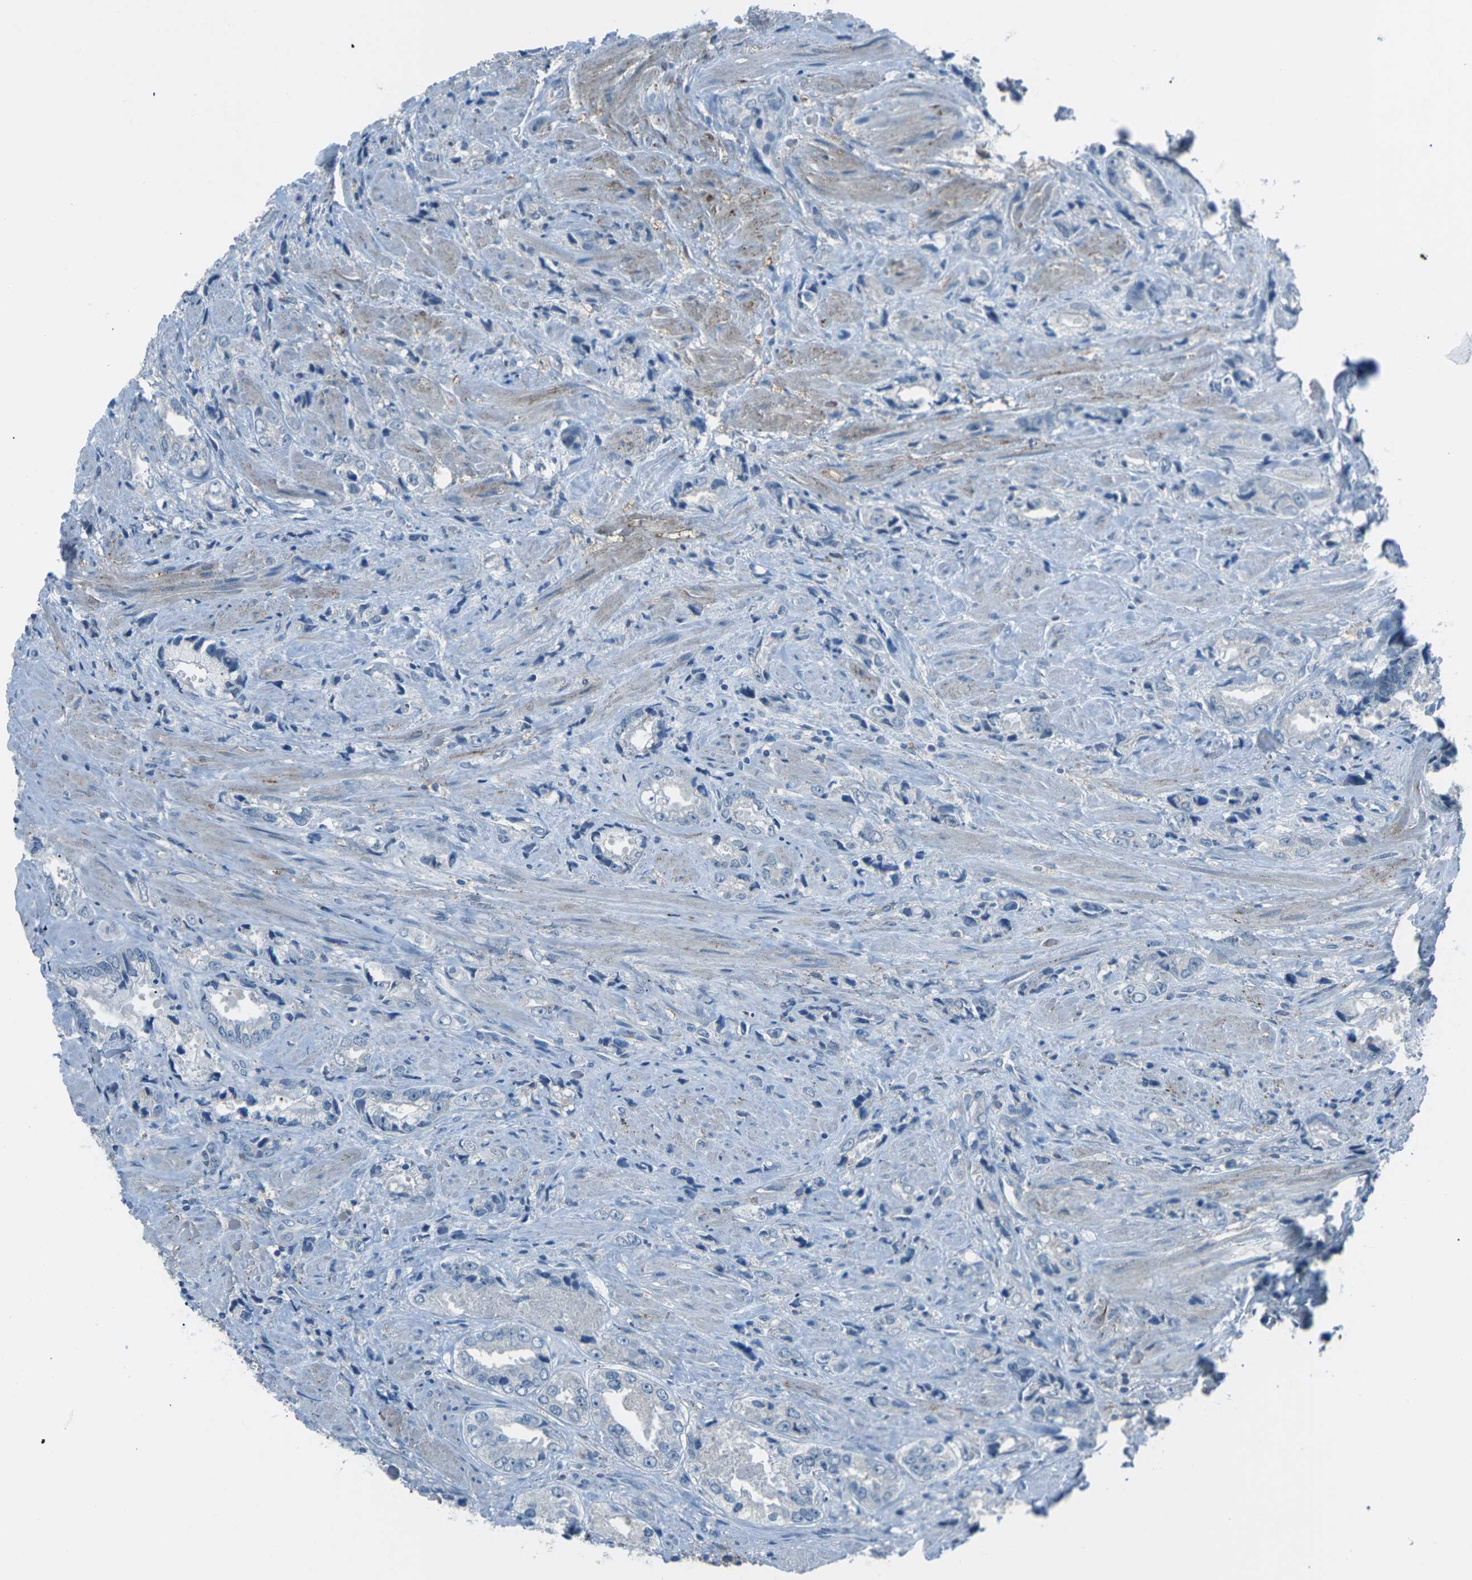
{"staining": {"intensity": "negative", "quantity": "none", "location": "none"}, "tissue": "prostate cancer", "cell_type": "Tumor cells", "image_type": "cancer", "snomed": [{"axis": "morphology", "description": "Adenocarcinoma, High grade"}, {"axis": "topography", "description": "Prostate"}], "caption": "IHC micrograph of human prostate high-grade adenocarcinoma stained for a protein (brown), which exhibits no expression in tumor cells.", "gene": "PRKCA", "patient": {"sex": "male", "age": 61}}